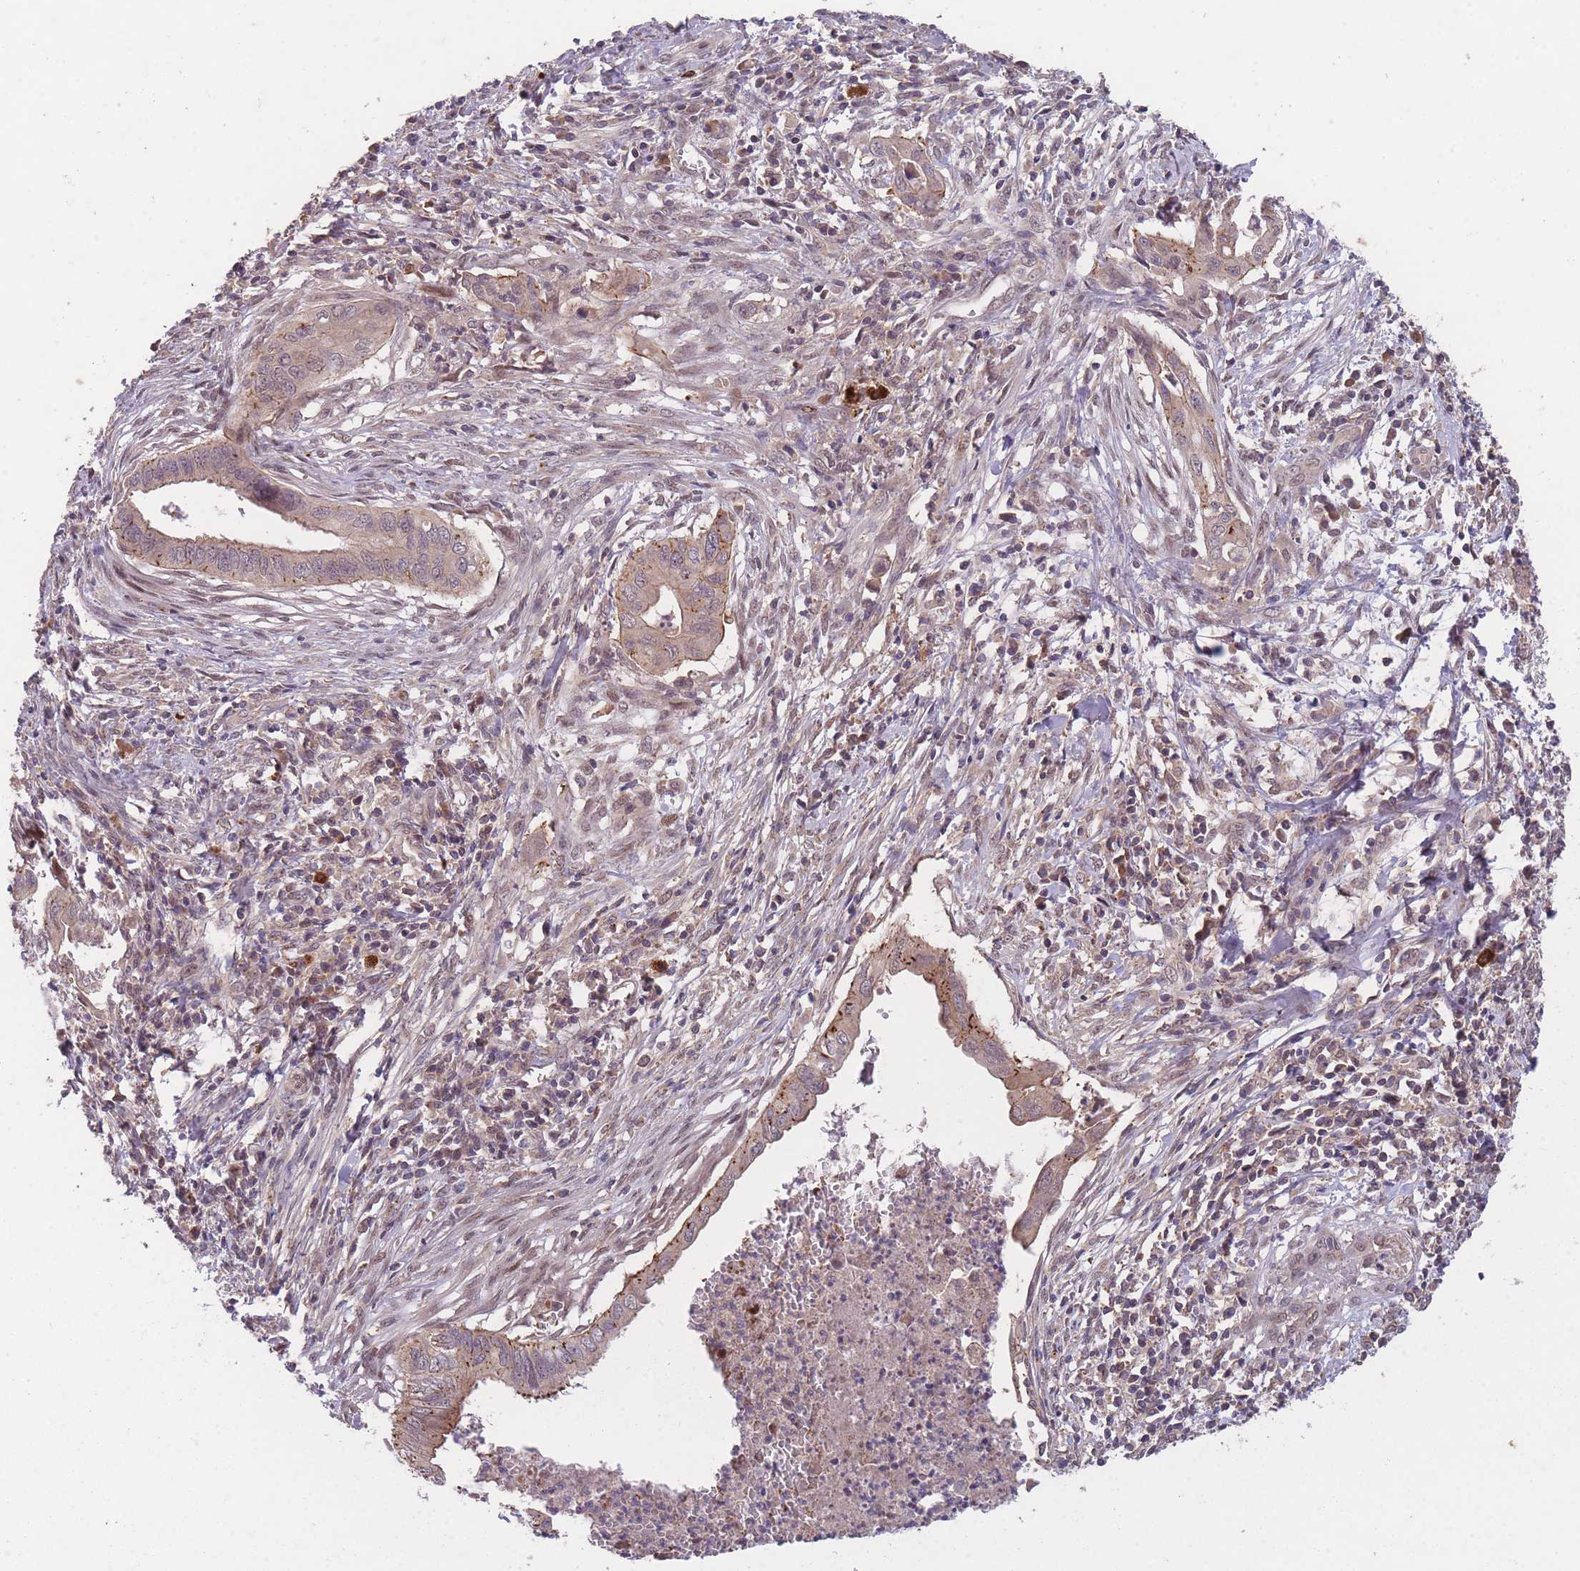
{"staining": {"intensity": "moderate", "quantity": "25%-75%", "location": "cytoplasmic/membranous"}, "tissue": "cervical cancer", "cell_type": "Tumor cells", "image_type": "cancer", "snomed": [{"axis": "morphology", "description": "Adenocarcinoma, NOS"}, {"axis": "topography", "description": "Cervix"}], "caption": "Immunohistochemical staining of cervical cancer reveals medium levels of moderate cytoplasmic/membranous protein positivity in approximately 25%-75% of tumor cells.", "gene": "SECTM1", "patient": {"sex": "female", "age": 42}}